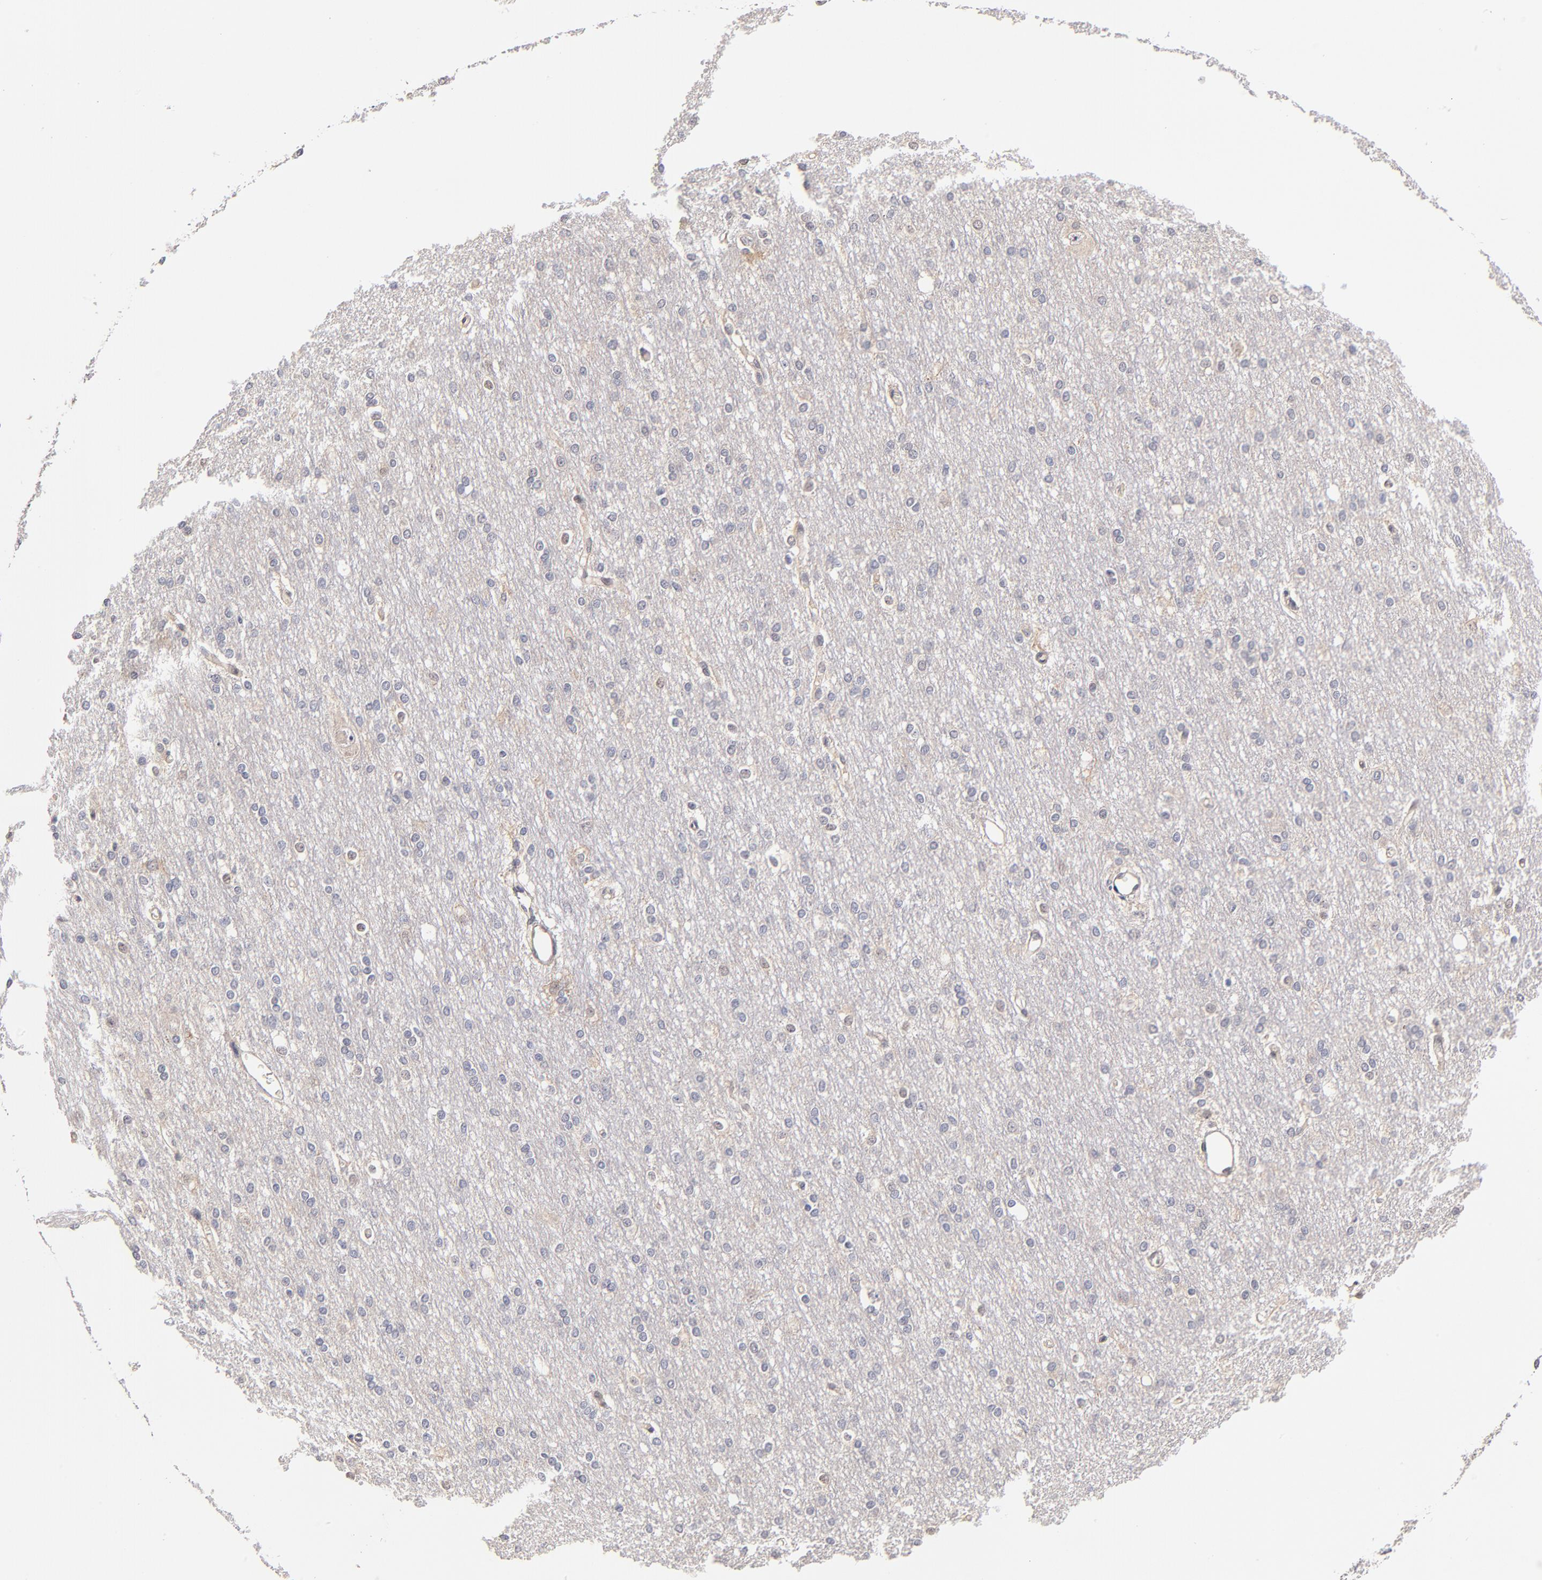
{"staining": {"intensity": "negative", "quantity": "none", "location": "none"}, "tissue": "cerebral cortex", "cell_type": "Endothelial cells", "image_type": "normal", "snomed": [{"axis": "morphology", "description": "Normal tissue, NOS"}, {"axis": "morphology", "description": "Inflammation, NOS"}, {"axis": "topography", "description": "Cerebral cortex"}], "caption": "This is an immunohistochemistry histopathology image of benign human cerebral cortex. There is no positivity in endothelial cells.", "gene": "ZNF10", "patient": {"sex": "male", "age": 6}}